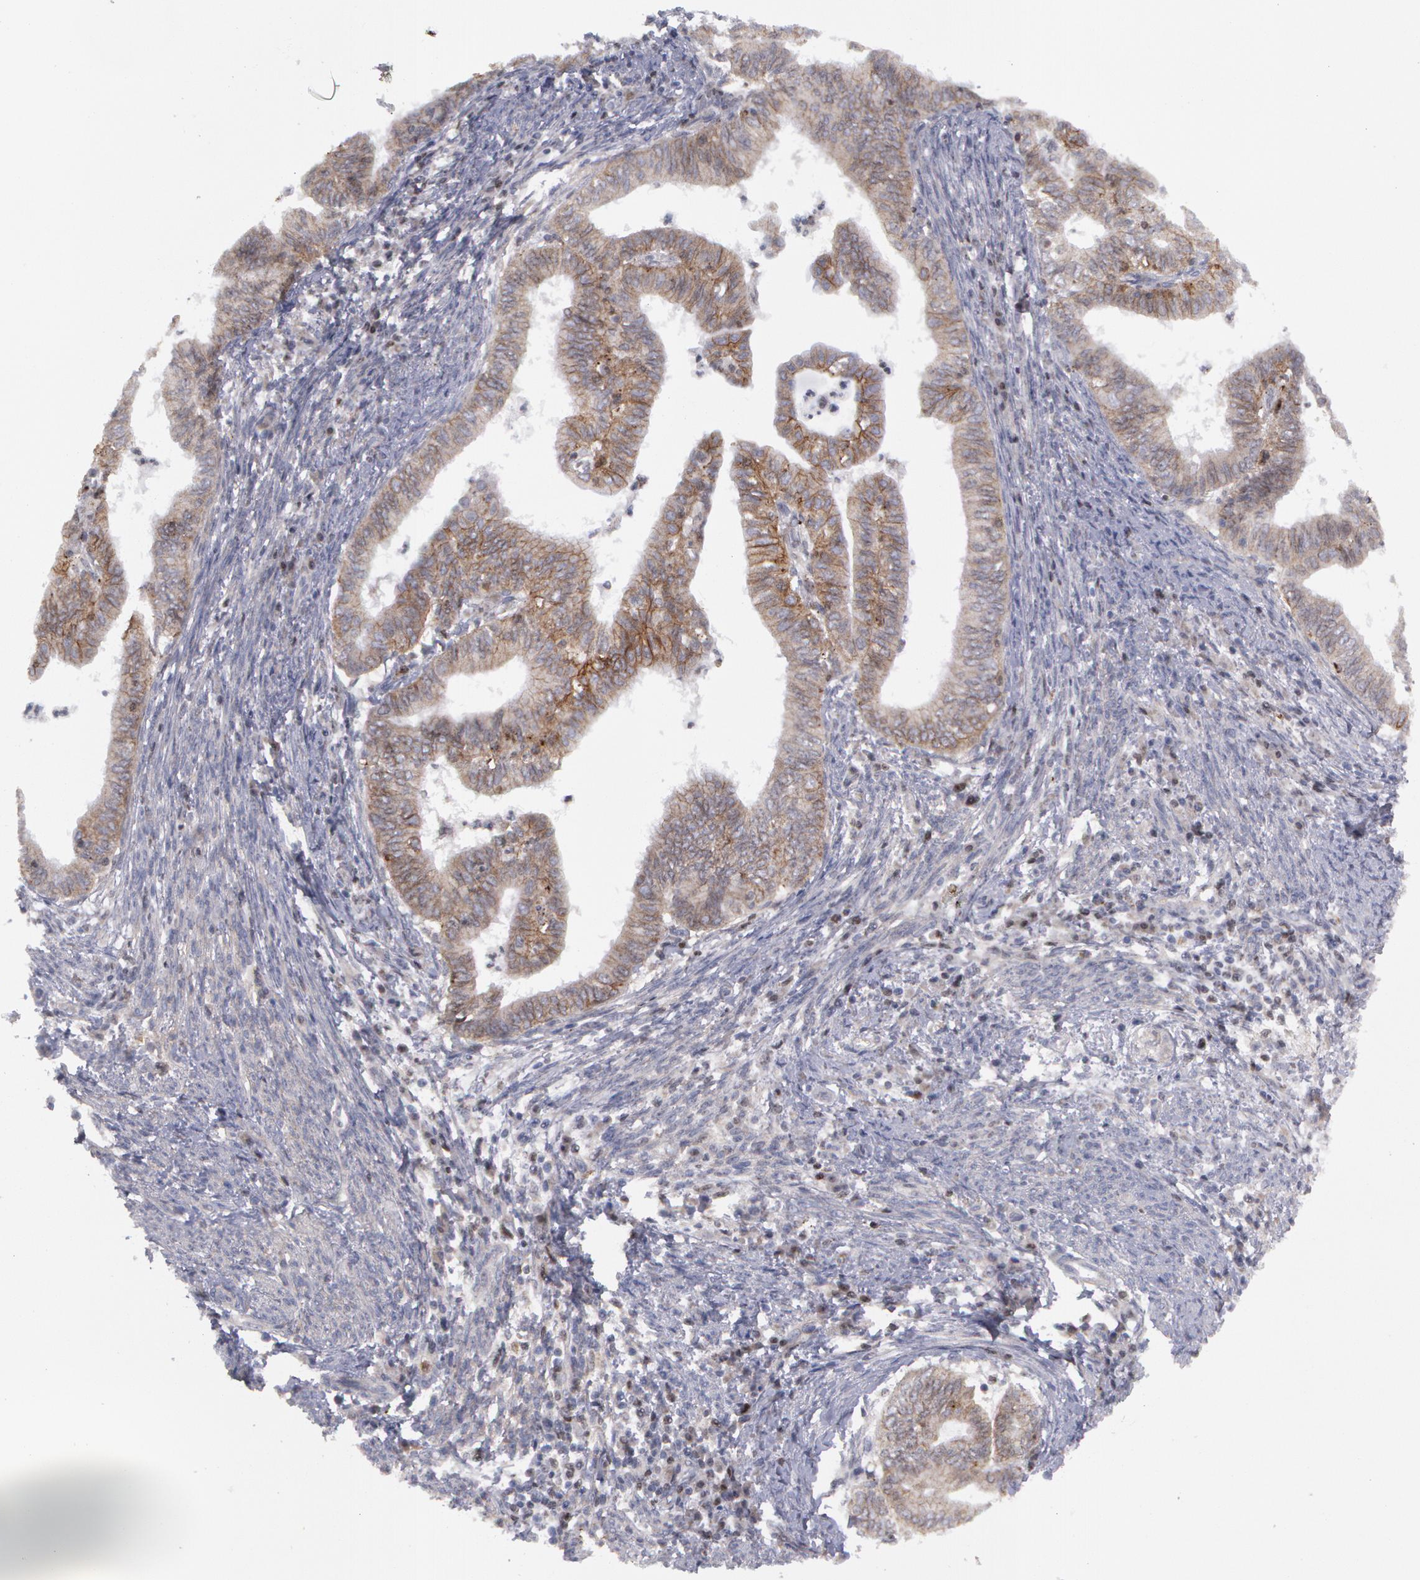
{"staining": {"intensity": "weak", "quantity": "25%-75%", "location": "cytoplasmic/membranous"}, "tissue": "endometrial cancer", "cell_type": "Tumor cells", "image_type": "cancer", "snomed": [{"axis": "morphology", "description": "Adenocarcinoma, NOS"}, {"axis": "topography", "description": "Endometrium"}], "caption": "Human endometrial adenocarcinoma stained with a brown dye reveals weak cytoplasmic/membranous positive positivity in about 25%-75% of tumor cells.", "gene": "ERBB2", "patient": {"sex": "female", "age": 66}}